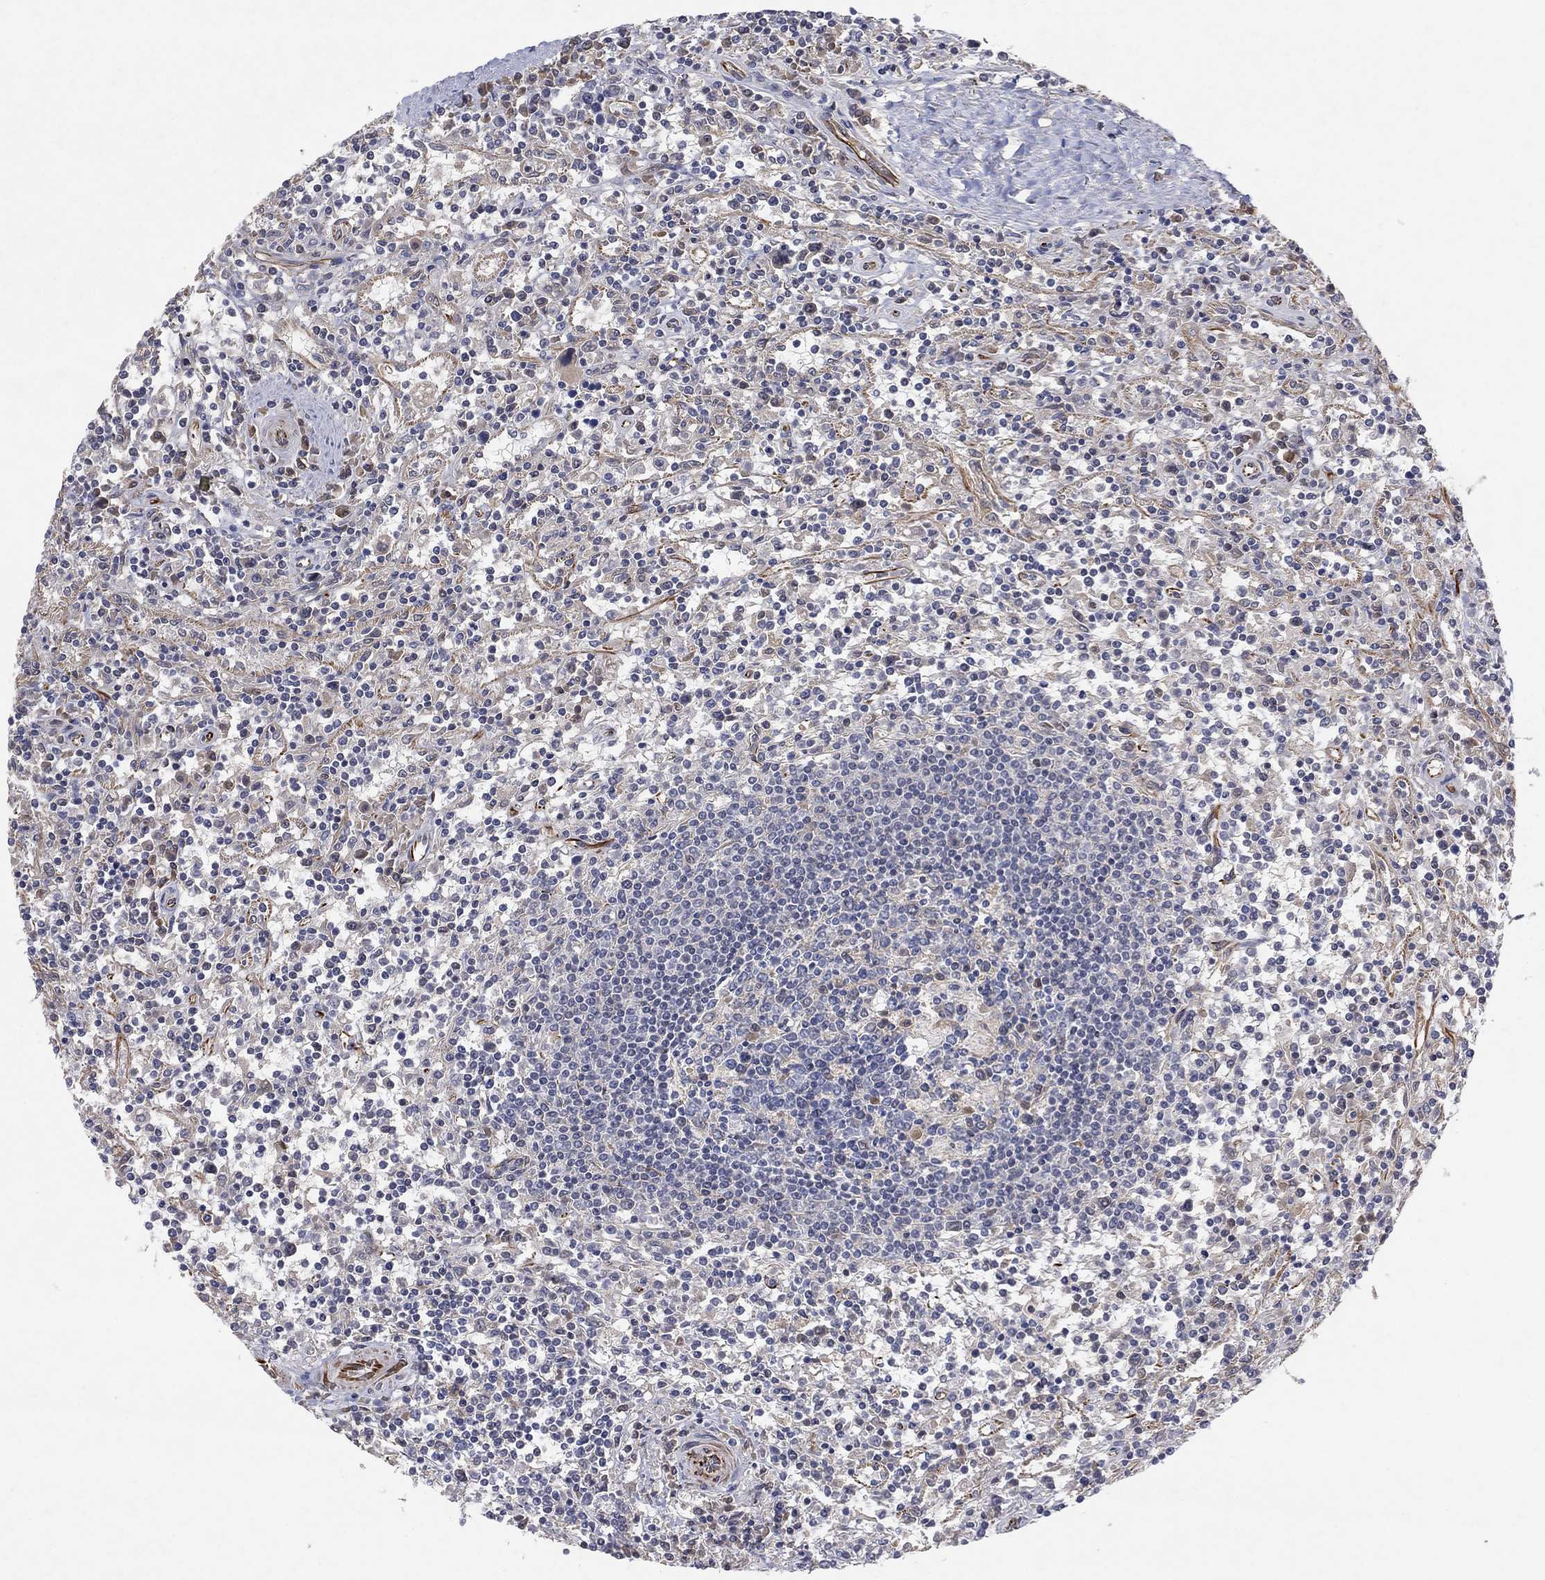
{"staining": {"intensity": "negative", "quantity": "none", "location": "none"}, "tissue": "lymphoma", "cell_type": "Tumor cells", "image_type": "cancer", "snomed": [{"axis": "morphology", "description": "Malignant lymphoma, non-Hodgkin's type, Low grade"}, {"axis": "topography", "description": "Spleen"}], "caption": "Tumor cells show no significant protein staining in lymphoma.", "gene": "FLI1", "patient": {"sex": "male", "age": 62}}